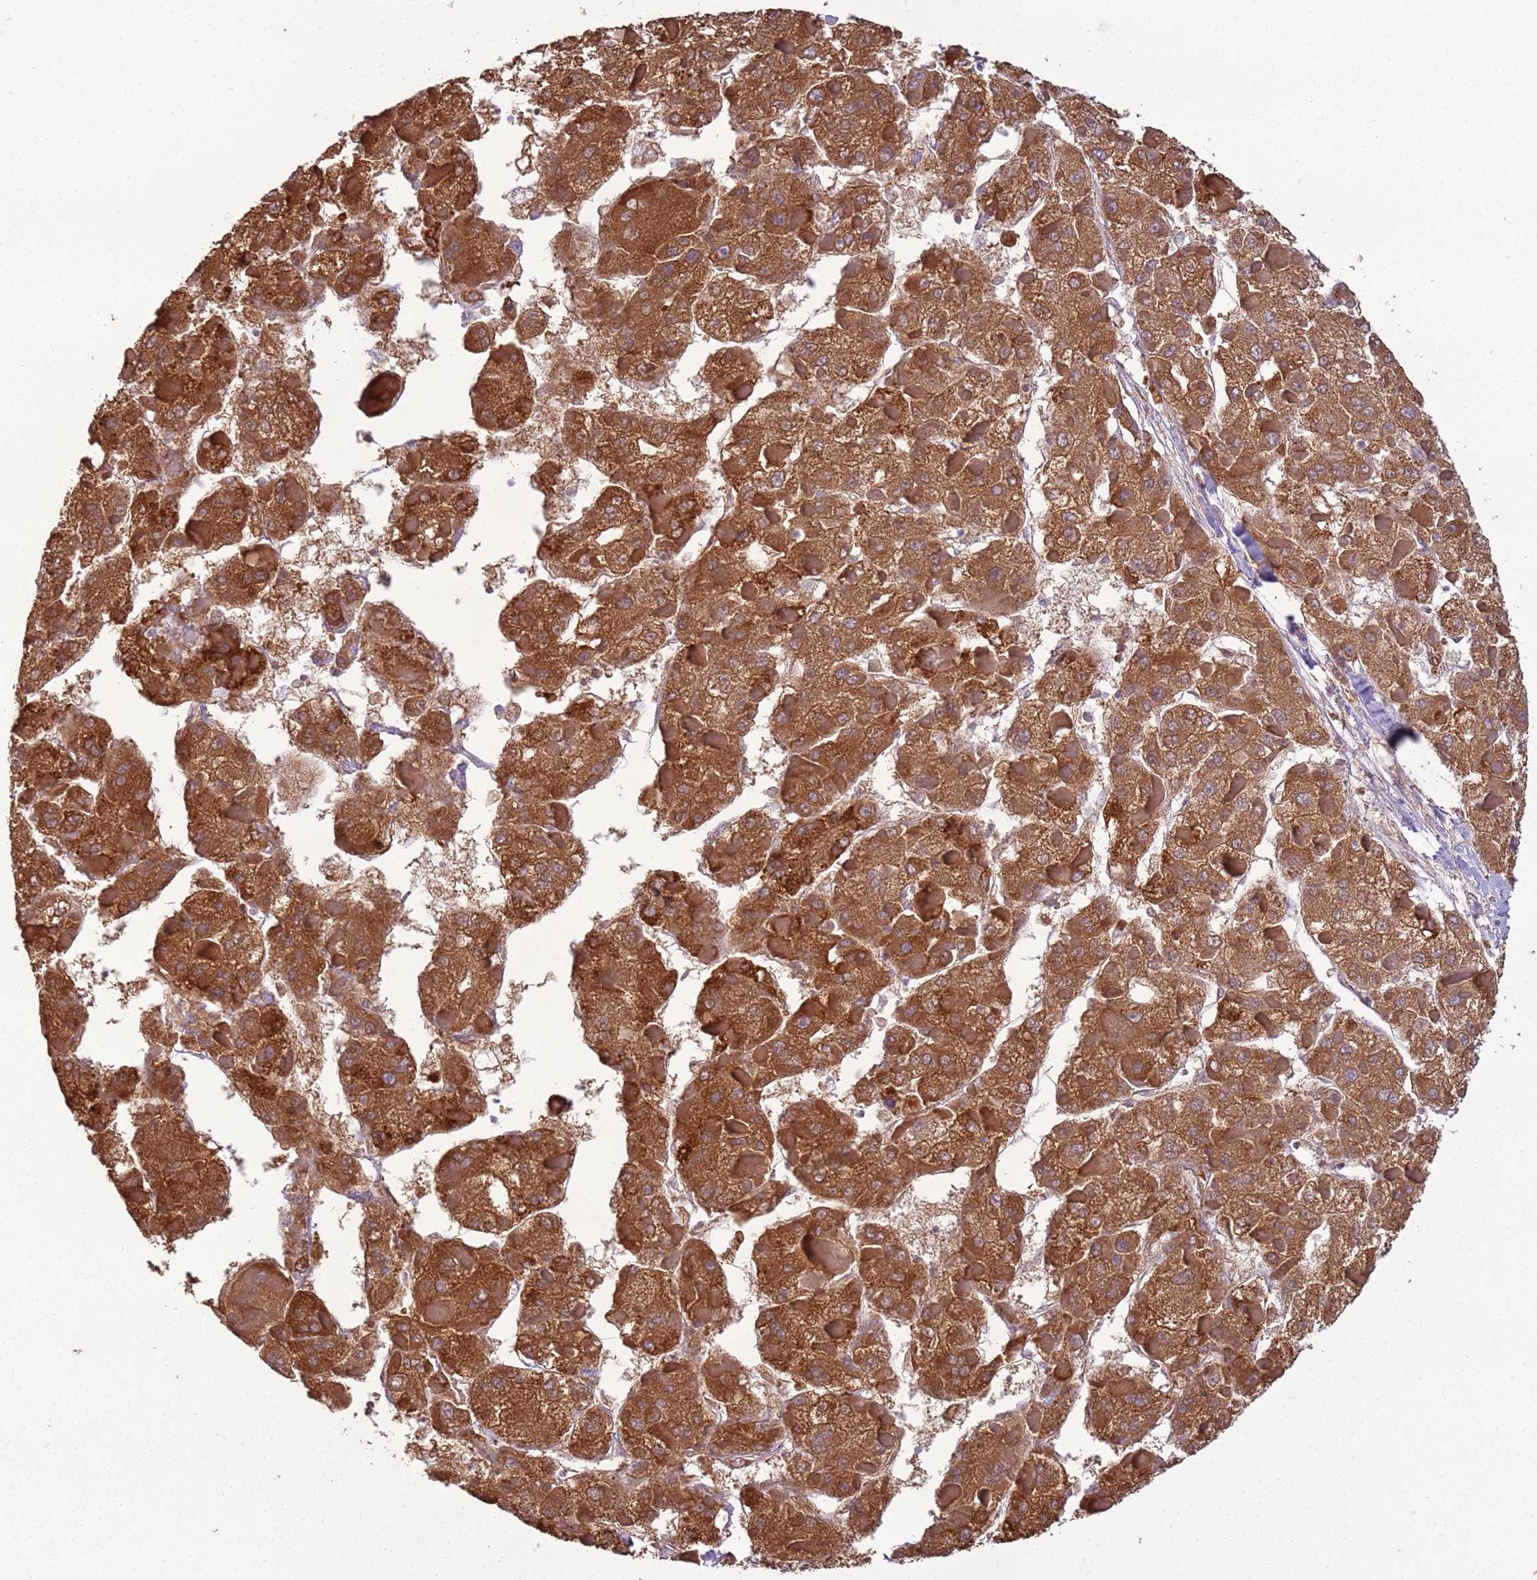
{"staining": {"intensity": "strong", "quantity": ">75%", "location": "cytoplasmic/membranous"}, "tissue": "liver cancer", "cell_type": "Tumor cells", "image_type": "cancer", "snomed": [{"axis": "morphology", "description": "Carcinoma, Hepatocellular, NOS"}, {"axis": "topography", "description": "Liver"}], "caption": "Immunohistochemical staining of liver cancer (hepatocellular carcinoma) exhibits high levels of strong cytoplasmic/membranous protein staining in about >75% of tumor cells.", "gene": "OAF", "patient": {"sex": "female", "age": 73}}